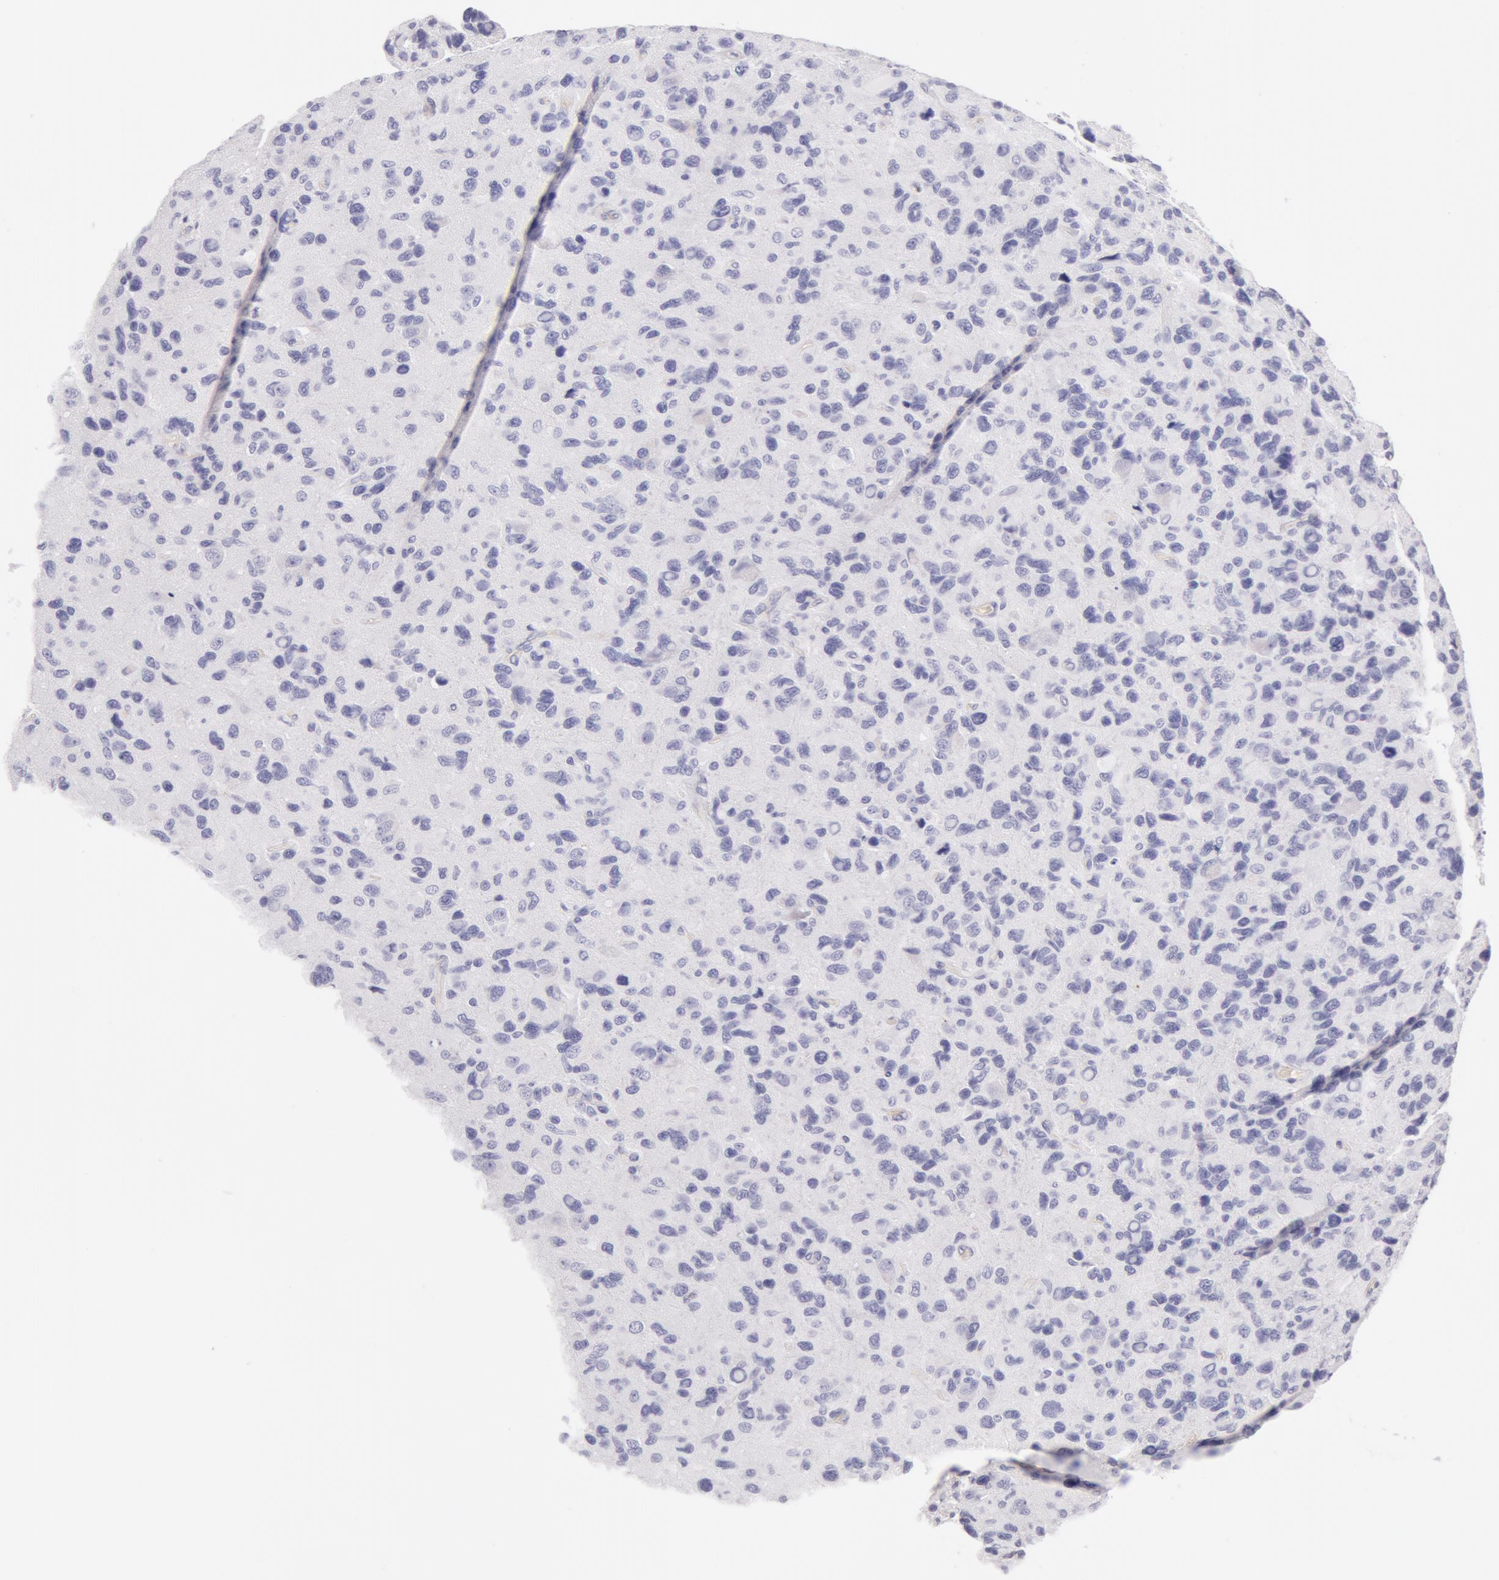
{"staining": {"intensity": "negative", "quantity": "none", "location": "none"}, "tissue": "glioma", "cell_type": "Tumor cells", "image_type": "cancer", "snomed": [{"axis": "morphology", "description": "Glioma, malignant, High grade"}, {"axis": "topography", "description": "Brain"}], "caption": "Immunohistochemical staining of human glioma displays no significant expression in tumor cells.", "gene": "AHSG", "patient": {"sex": "male", "age": 77}}